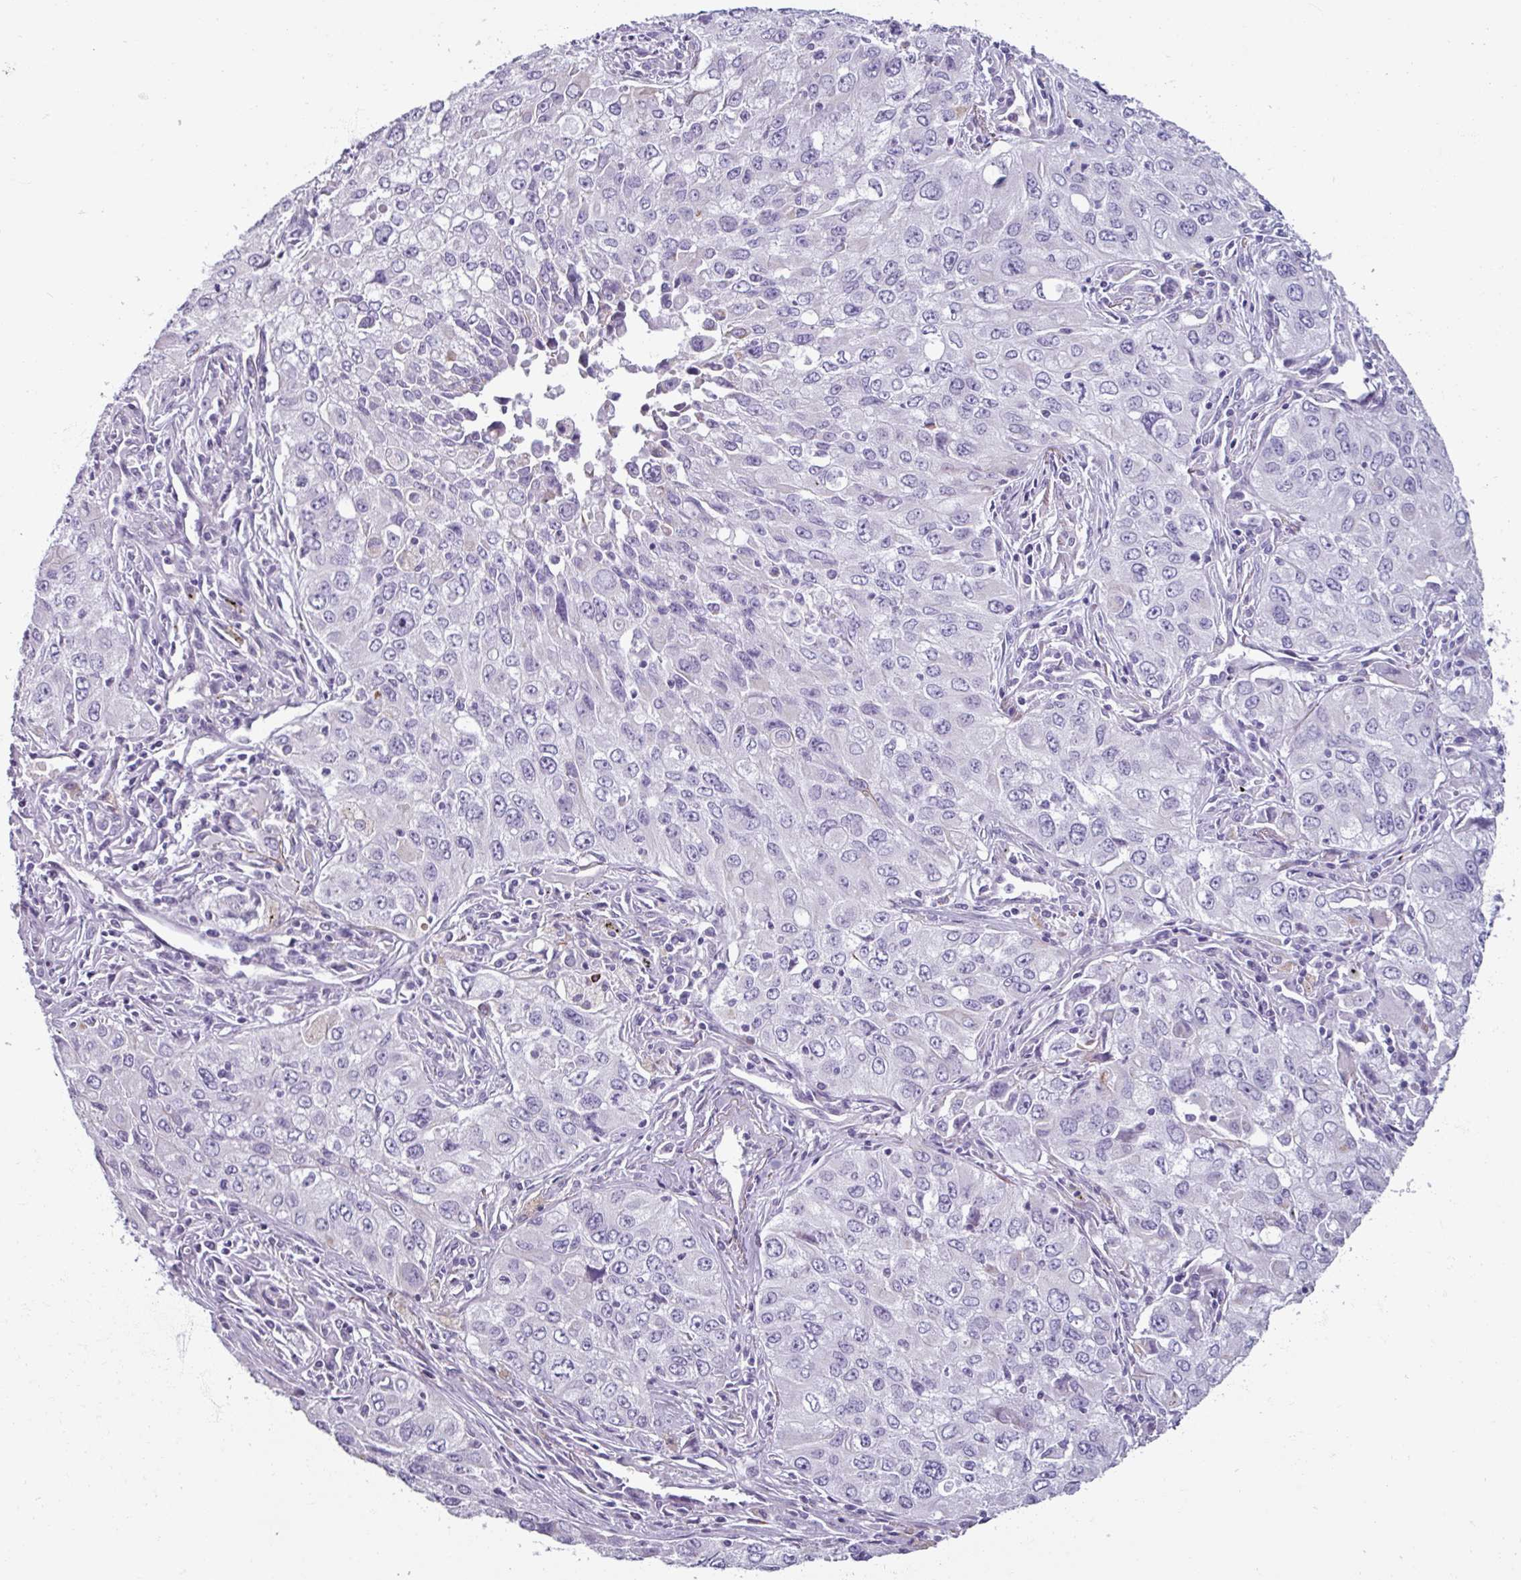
{"staining": {"intensity": "negative", "quantity": "none", "location": "none"}, "tissue": "lung cancer", "cell_type": "Tumor cells", "image_type": "cancer", "snomed": [{"axis": "morphology", "description": "Adenocarcinoma, NOS"}, {"axis": "morphology", "description": "Adenocarcinoma, metastatic, NOS"}, {"axis": "topography", "description": "Lymph node"}, {"axis": "topography", "description": "Lung"}], "caption": "Photomicrograph shows no significant protein expression in tumor cells of lung cancer (metastatic adenocarcinoma).", "gene": "SPESP1", "patient": {"sex": "female", "age": 42}}